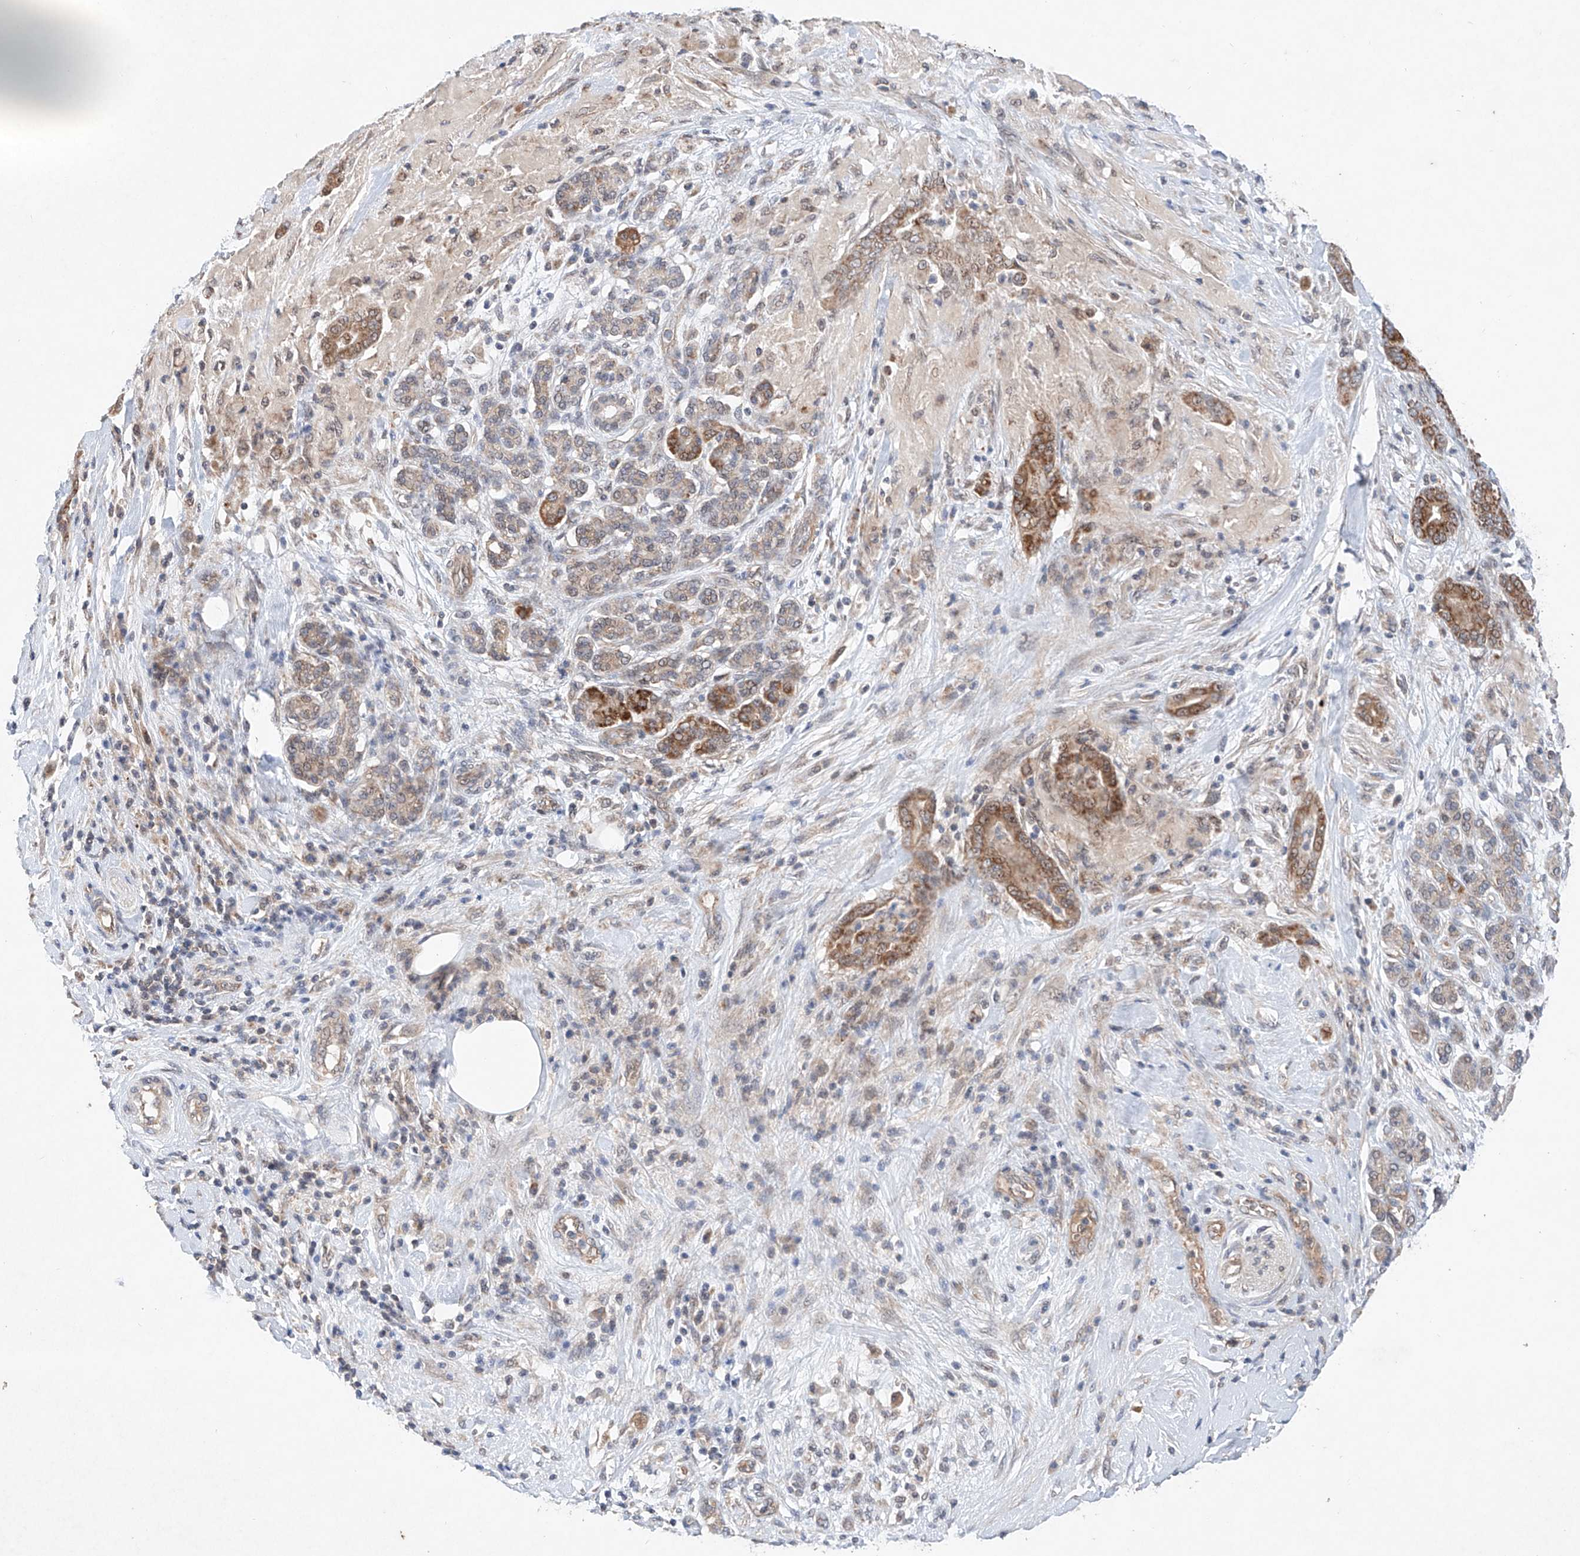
{"staining": {"intensity": "strong", "quantity": ">75%", "location": "cytoplasmic/membranous"}, "tissue": "pancreatic cancer", "cell_type": "Tumor cells", "image_type": "cancer", "snomed": [{"axis": "morphology", "description": "Normal tissue, NOS"}, {"axis": "morphology", "description": "Adenocarcinoma, NOS"}, {"axis": "topography", "description": "Pancreas"}], "caption": "This histopathology image displays IHC staining of adenocarcinoma (pancreatic), with high strong cytoplasmic/membranous positivity in approximately >75% of tumor cells.", "gene": "FASTK", "patient": {"sex": "male", "age": 63}}